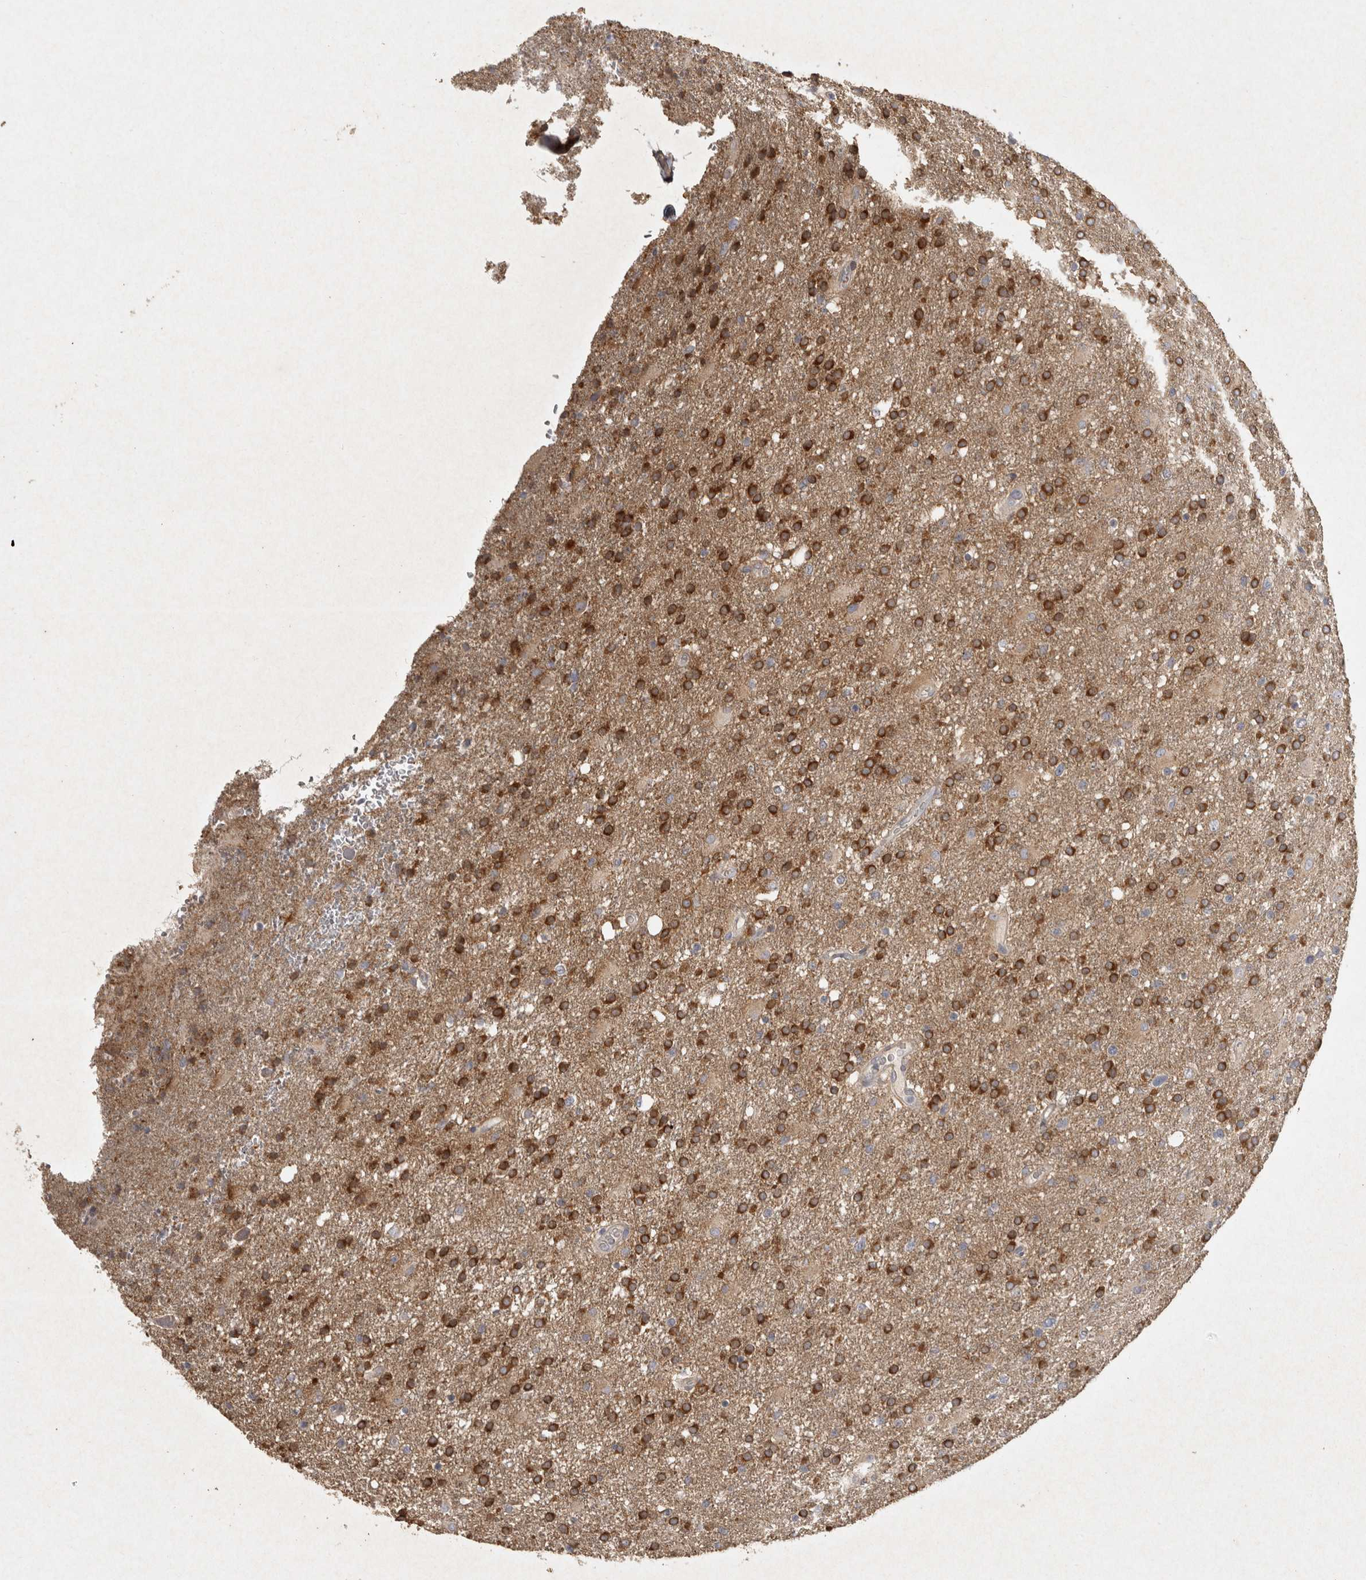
{"staining": {"intensity": "strong", "quantity": "25%-75%", "location": "cytoplasmic/membranous"}, "tissue": "glioma", "cell_type": "Tumor cells", "image_type": "cancer", "snomed": [{"axis": "morphology", "description": "Glioma, malignant, High grade"}, {"axis": "topography", "description": "Brain"}], "caption": "Immunohistochemical staining of glioma displays high levels of strong cytoplasmic/membranous staining in approximately 25%-75% of tumor cells.", "gene": "OSTN", "patient": {"sex": "male", "age": 72}}